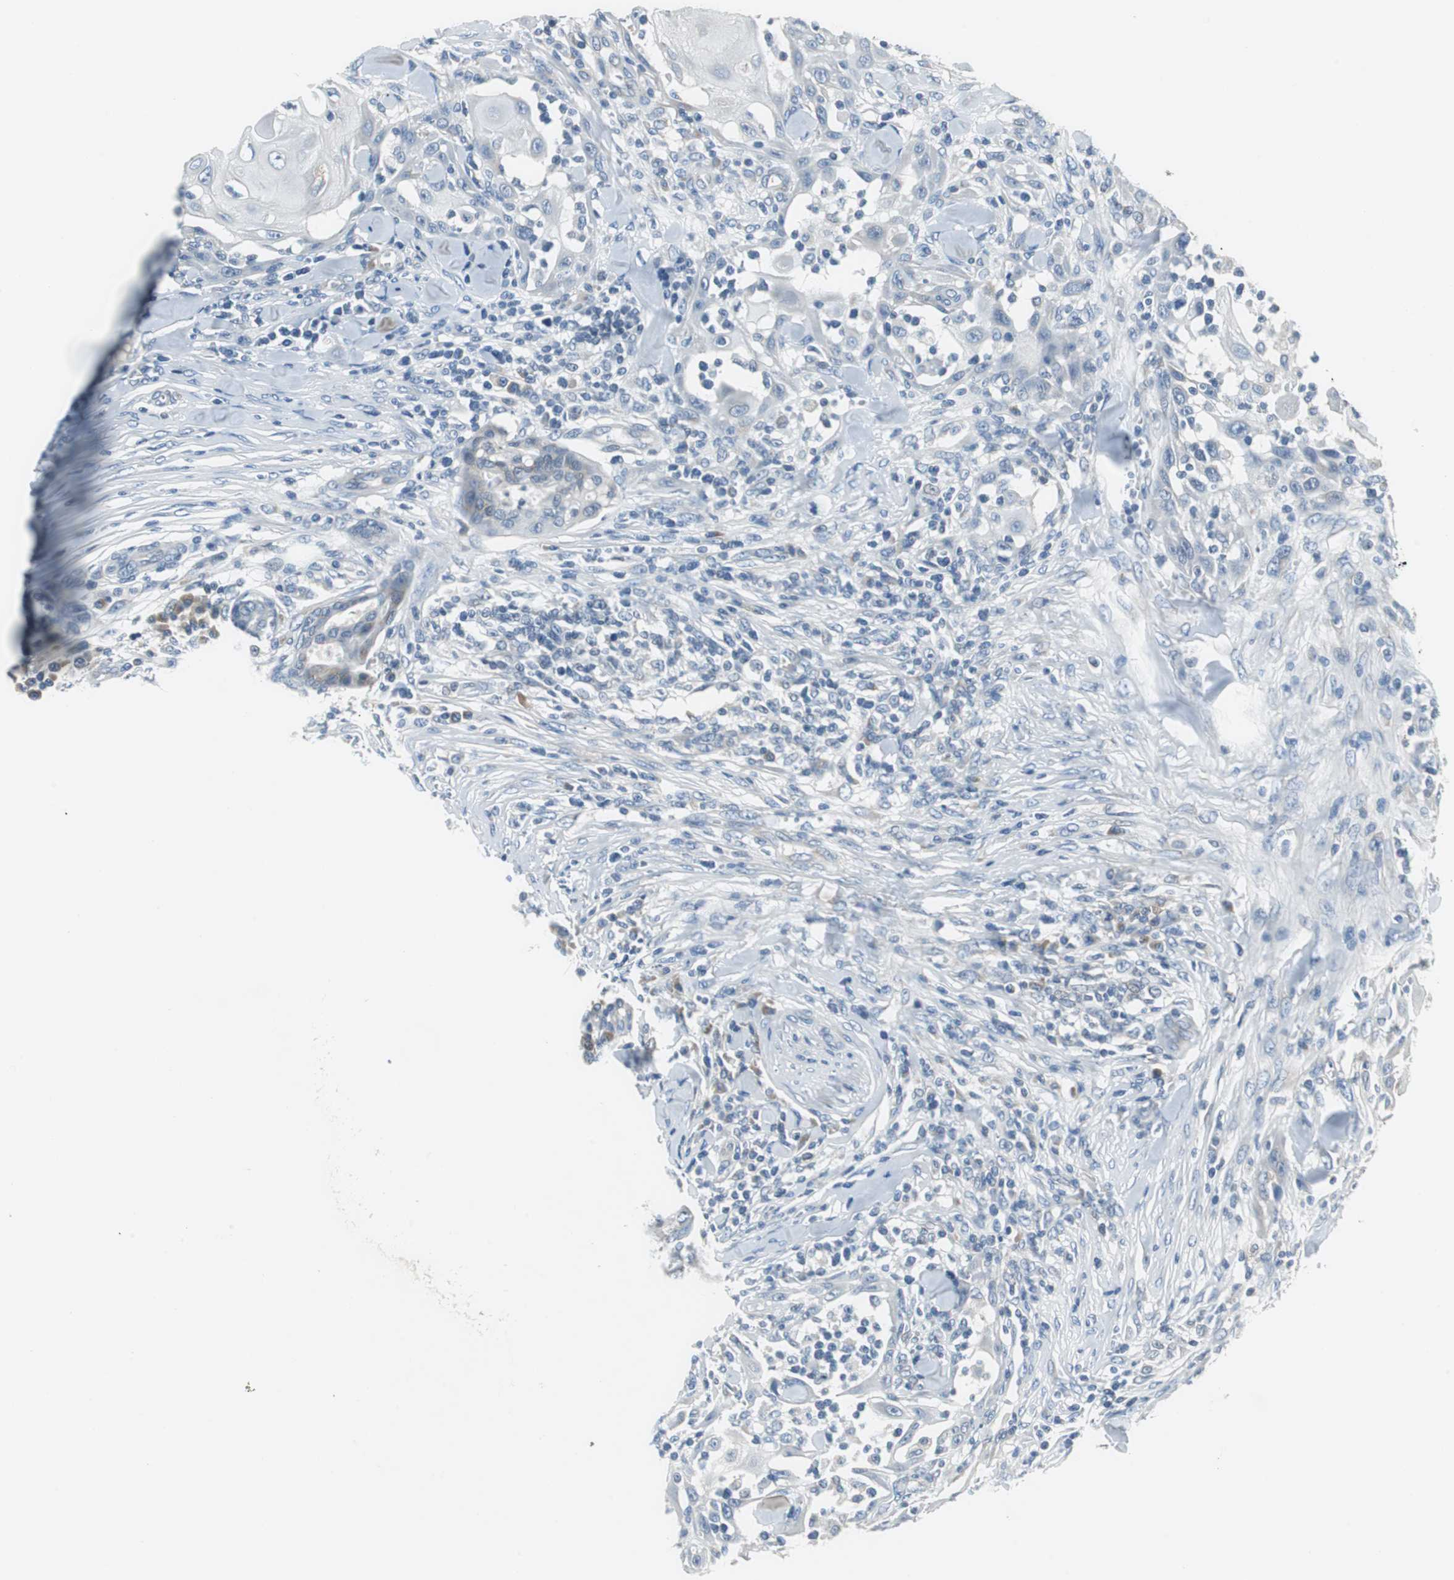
{"staining": {"intensity": "negative", "quantity": "none", "location": "none"}, "tissue": "skin cancer", "cell_type": "Tumor cells", "image_type": "cancer", "snomed": [{"axis": "morphology", "description": "Squamous cell carcinoma, NOS"}, {"axis": "topography", "description": "Skin"}], "caption": "High magnification brightfield microscopy of squamous cell carcinoma (skin) stained with DAB (3,3'-diaminobenzidine) (brown) and counterstained with hematoxylin (blue): tumor cells show no significant staining. Nuclei are stained in blue.", "gene": "PLAA", "patient": {"sex": "male", "age": 24}}